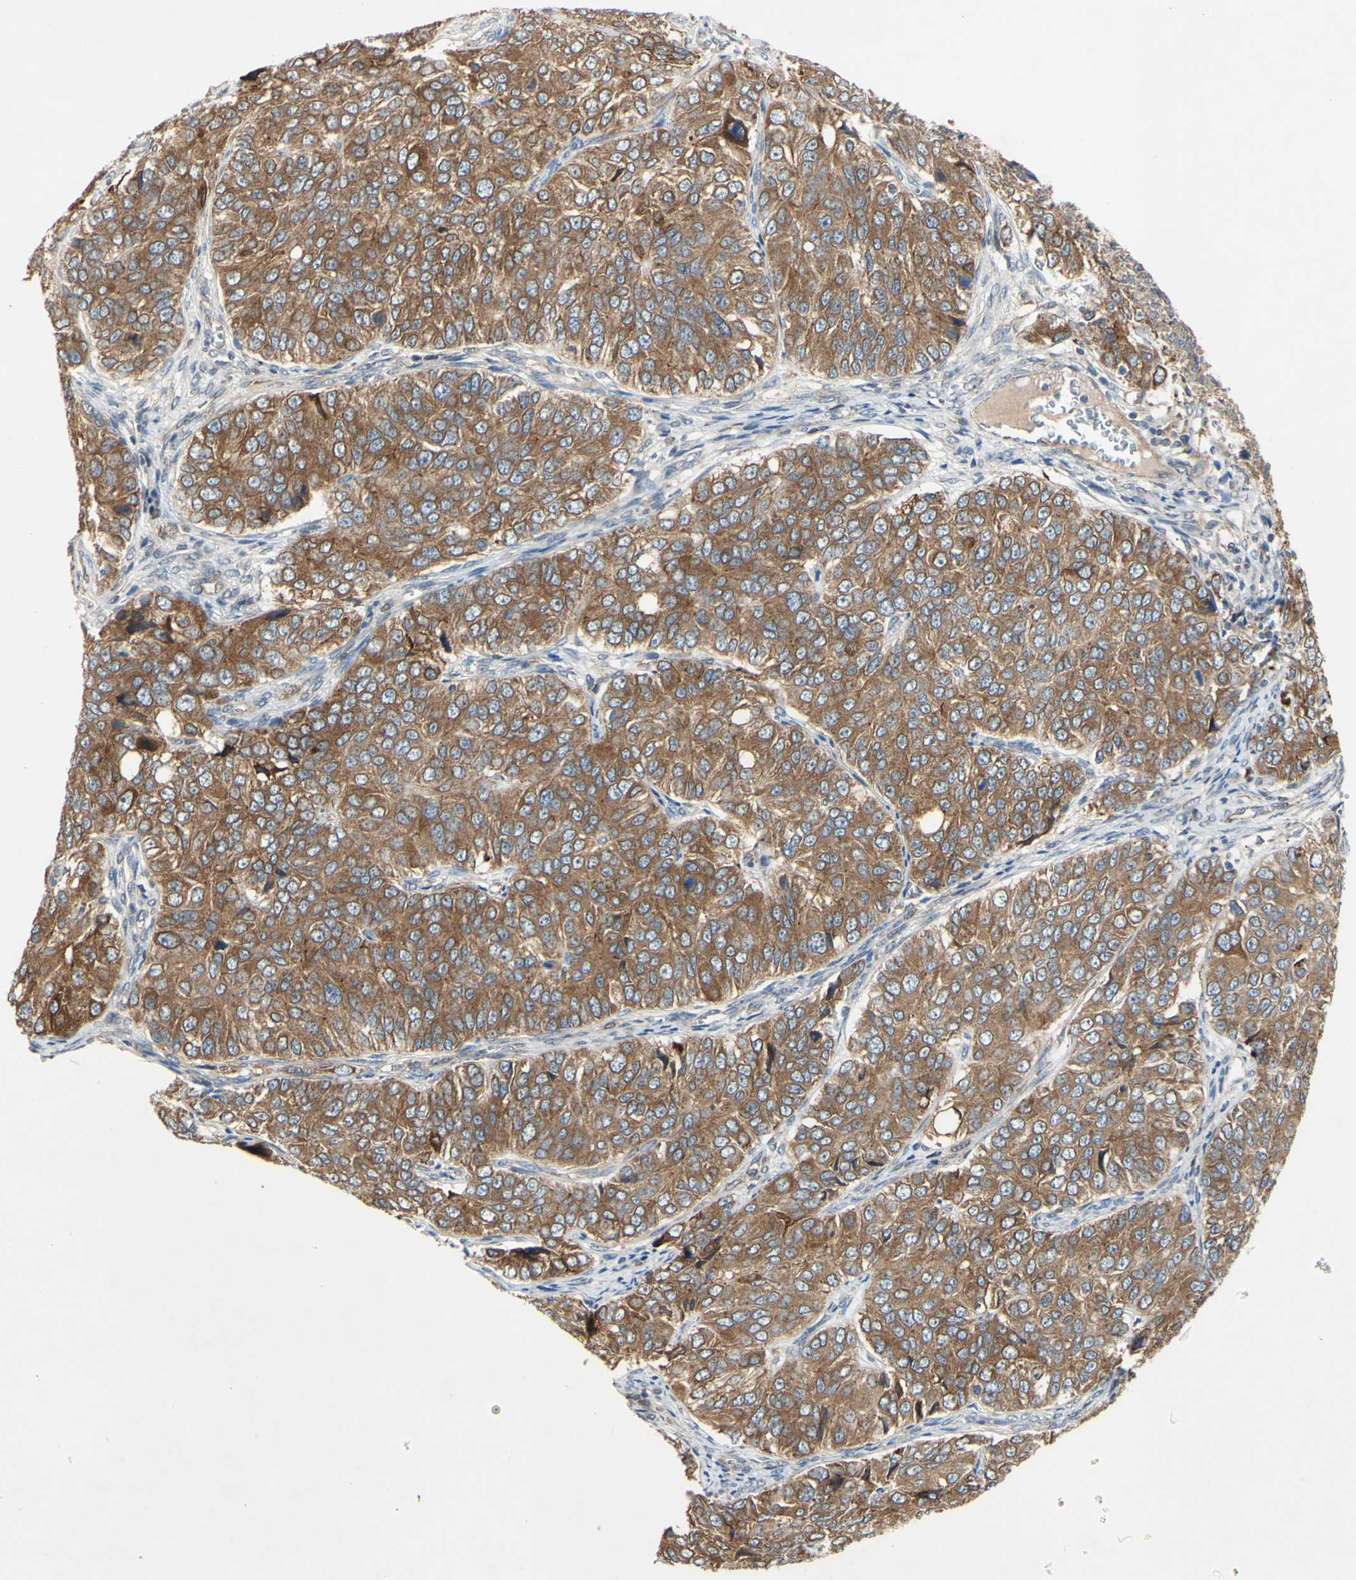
{"staining": {"intensity": "strong", "quantity": ">75%", "location": "cytoplasmic/membranous"}, "tissue": "ovarian cancer", "cell_type": "Tumor cells", "image_type": "cancer", "snomed": [{"axis": "morphology", "description": "Carcinoma, endometroid"}, {"axis": "topography", "description": "Ovary"}], "caption": "Protein analysis of ovarian cancer (endometroid carcinoma) tissue shows strong cytoplasmic/membranous expression in approximately >75% of tumor cells. (brown staining indicates protein expression, while blue staining denotes nuclei).", "gene": "PDGFB", "patient": {"sex": "female", "age": 51}}